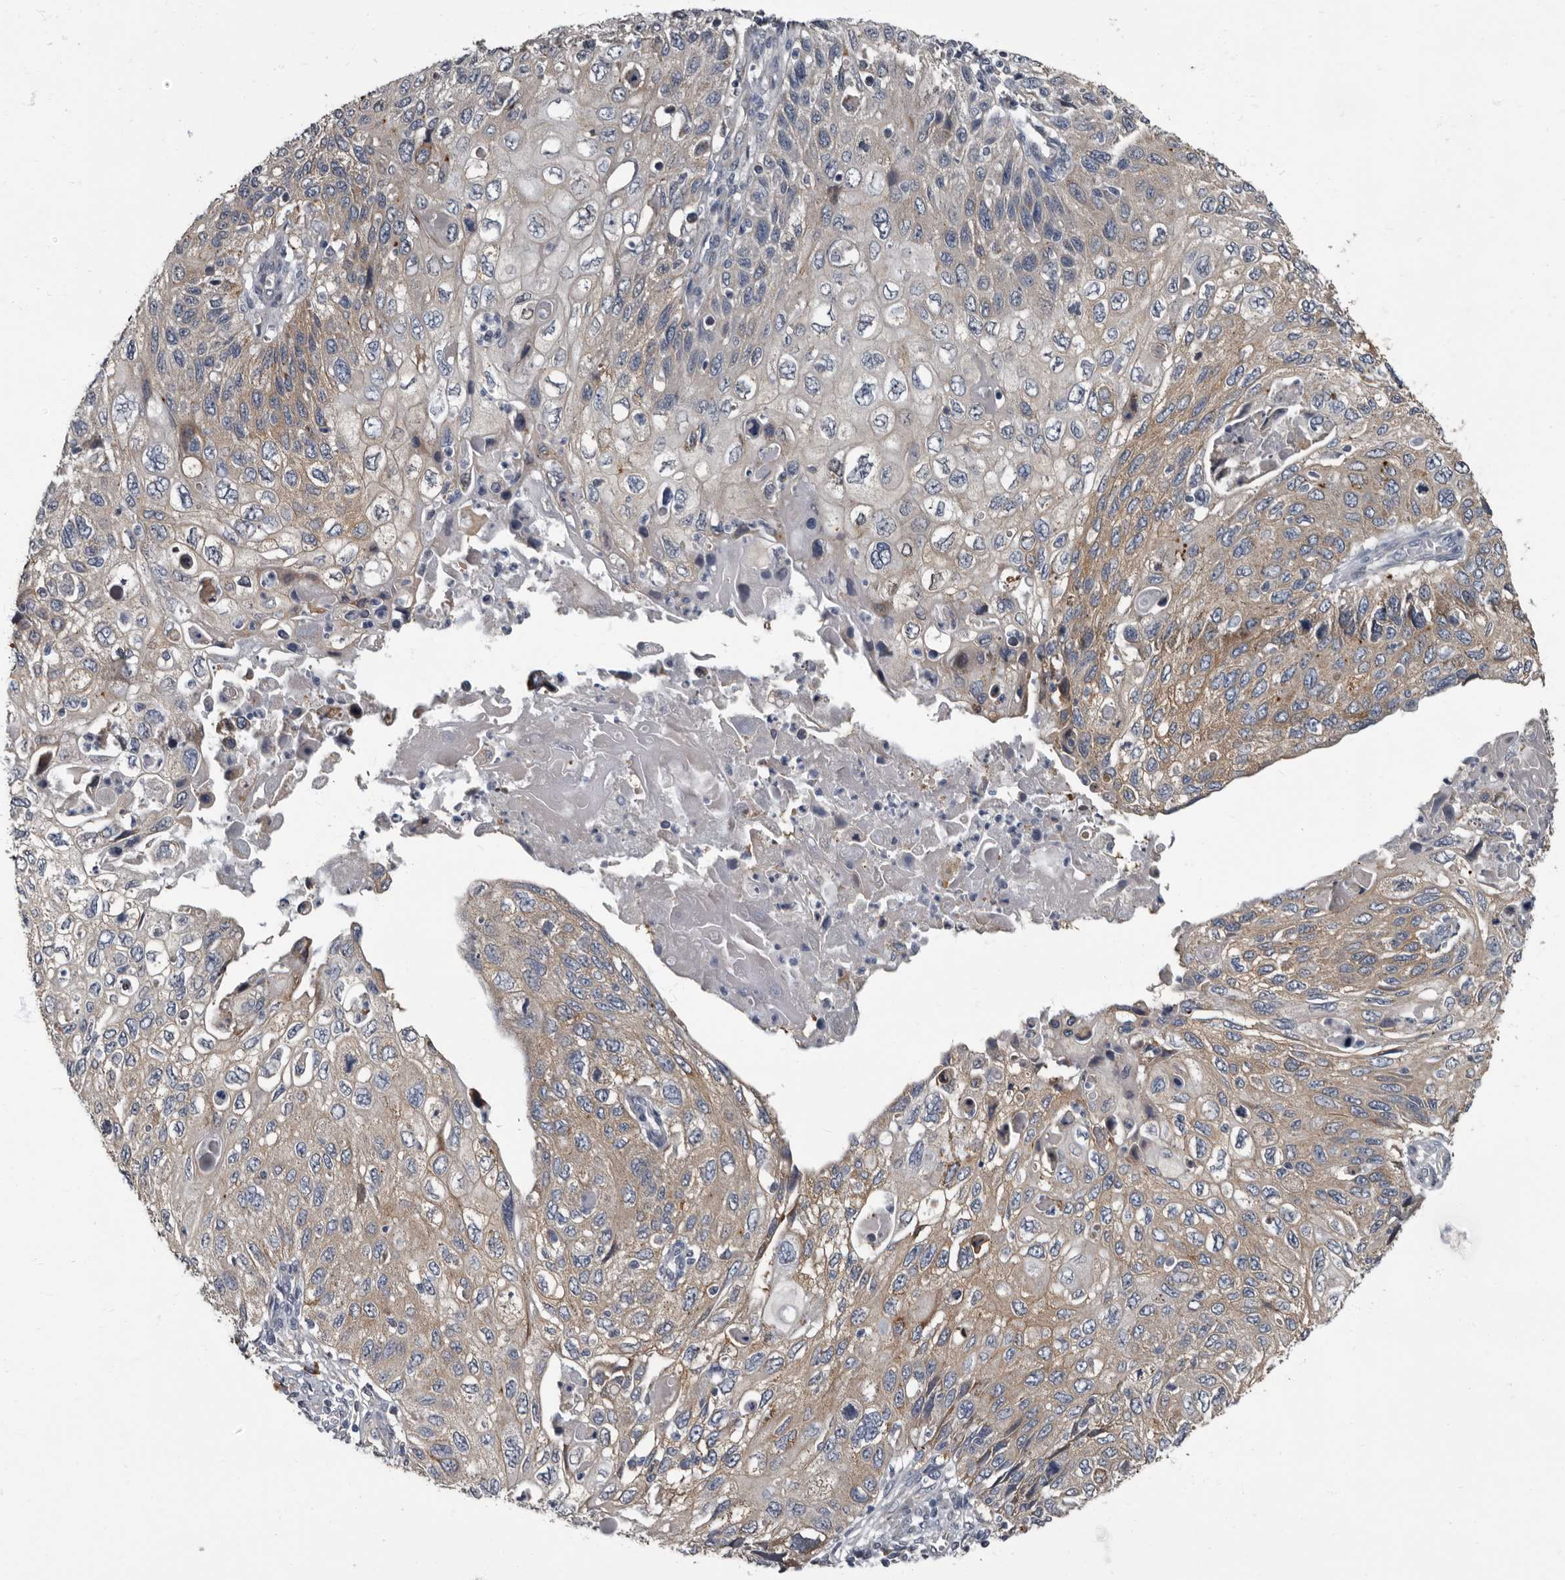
{"staining": {"intensity": "moderate", "quantity": "25%-75%", "location": "cytoplasmic/membranous"}, "tissue": "cervical cancer", "cell_type": "Tumor cells", "image_type": "cancer", "snomed": [{"axis": "morphology", "description": "Squamous cell carcinoma, NOS"}, {"axis": "topography", "description": "Cervix"}], "caption": "The photomicrograph demonstrates staining of cervical squamous cell carcinoma, revealing moderate cytoplasmic/membranous protein staining (brown color) within tumor cells.", "gene": "TPD52L1", "patient": {"sex": "female", "age": 70}}